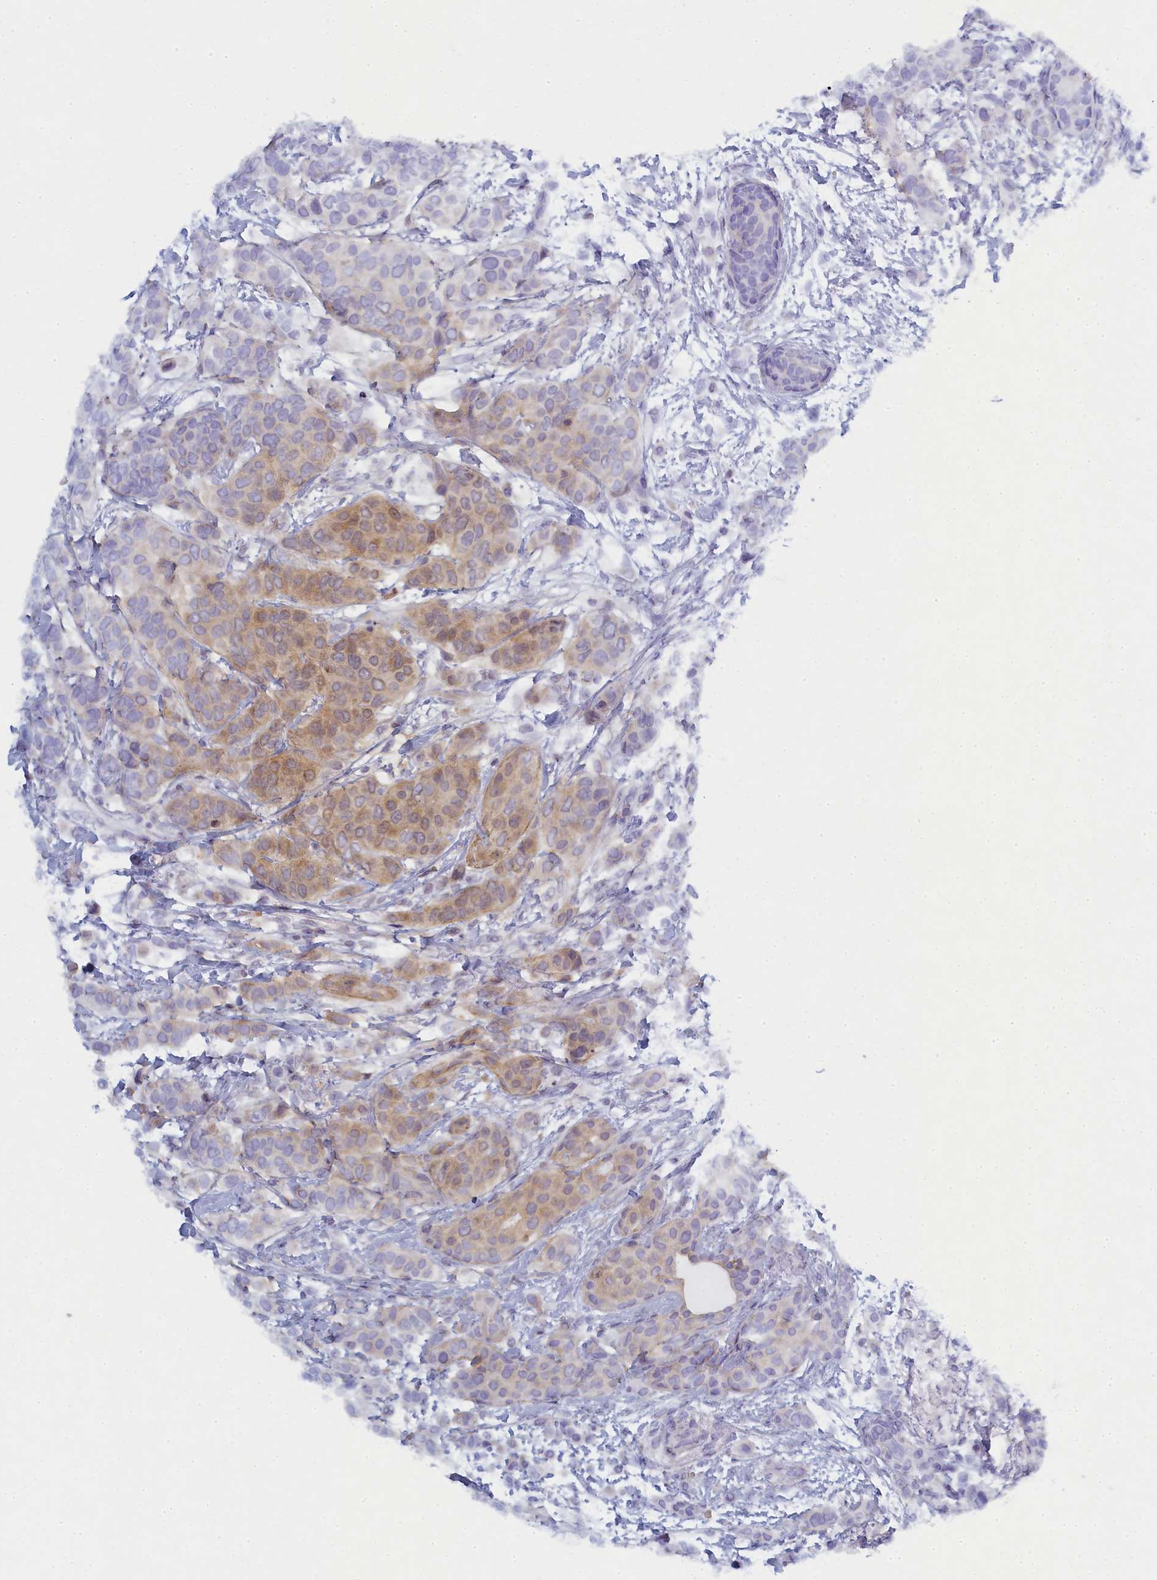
{"staining": {"intensity": "moderate", "quantity": "25%-75%", "location": "cytoplasmic/membranous"}, "tissue": "breast cancer", "cell_type": "Tumor cells", "image_type": "cancer", "snomed": [{"axis": "morphology", "description": "Lobular carcinoma"}, {"axis": "topography", "description": "Breast"}], "caption": "Breast cancer stained with DAB (3,3'-diaminobenzidine) IHC demonstrates medium levels of moderate cytoplasmic/membranous positivity in approximately 25%-75% of tumor cells.", "gene": "DIXDC1", "patient": {"sex": "female", "age": 51}}